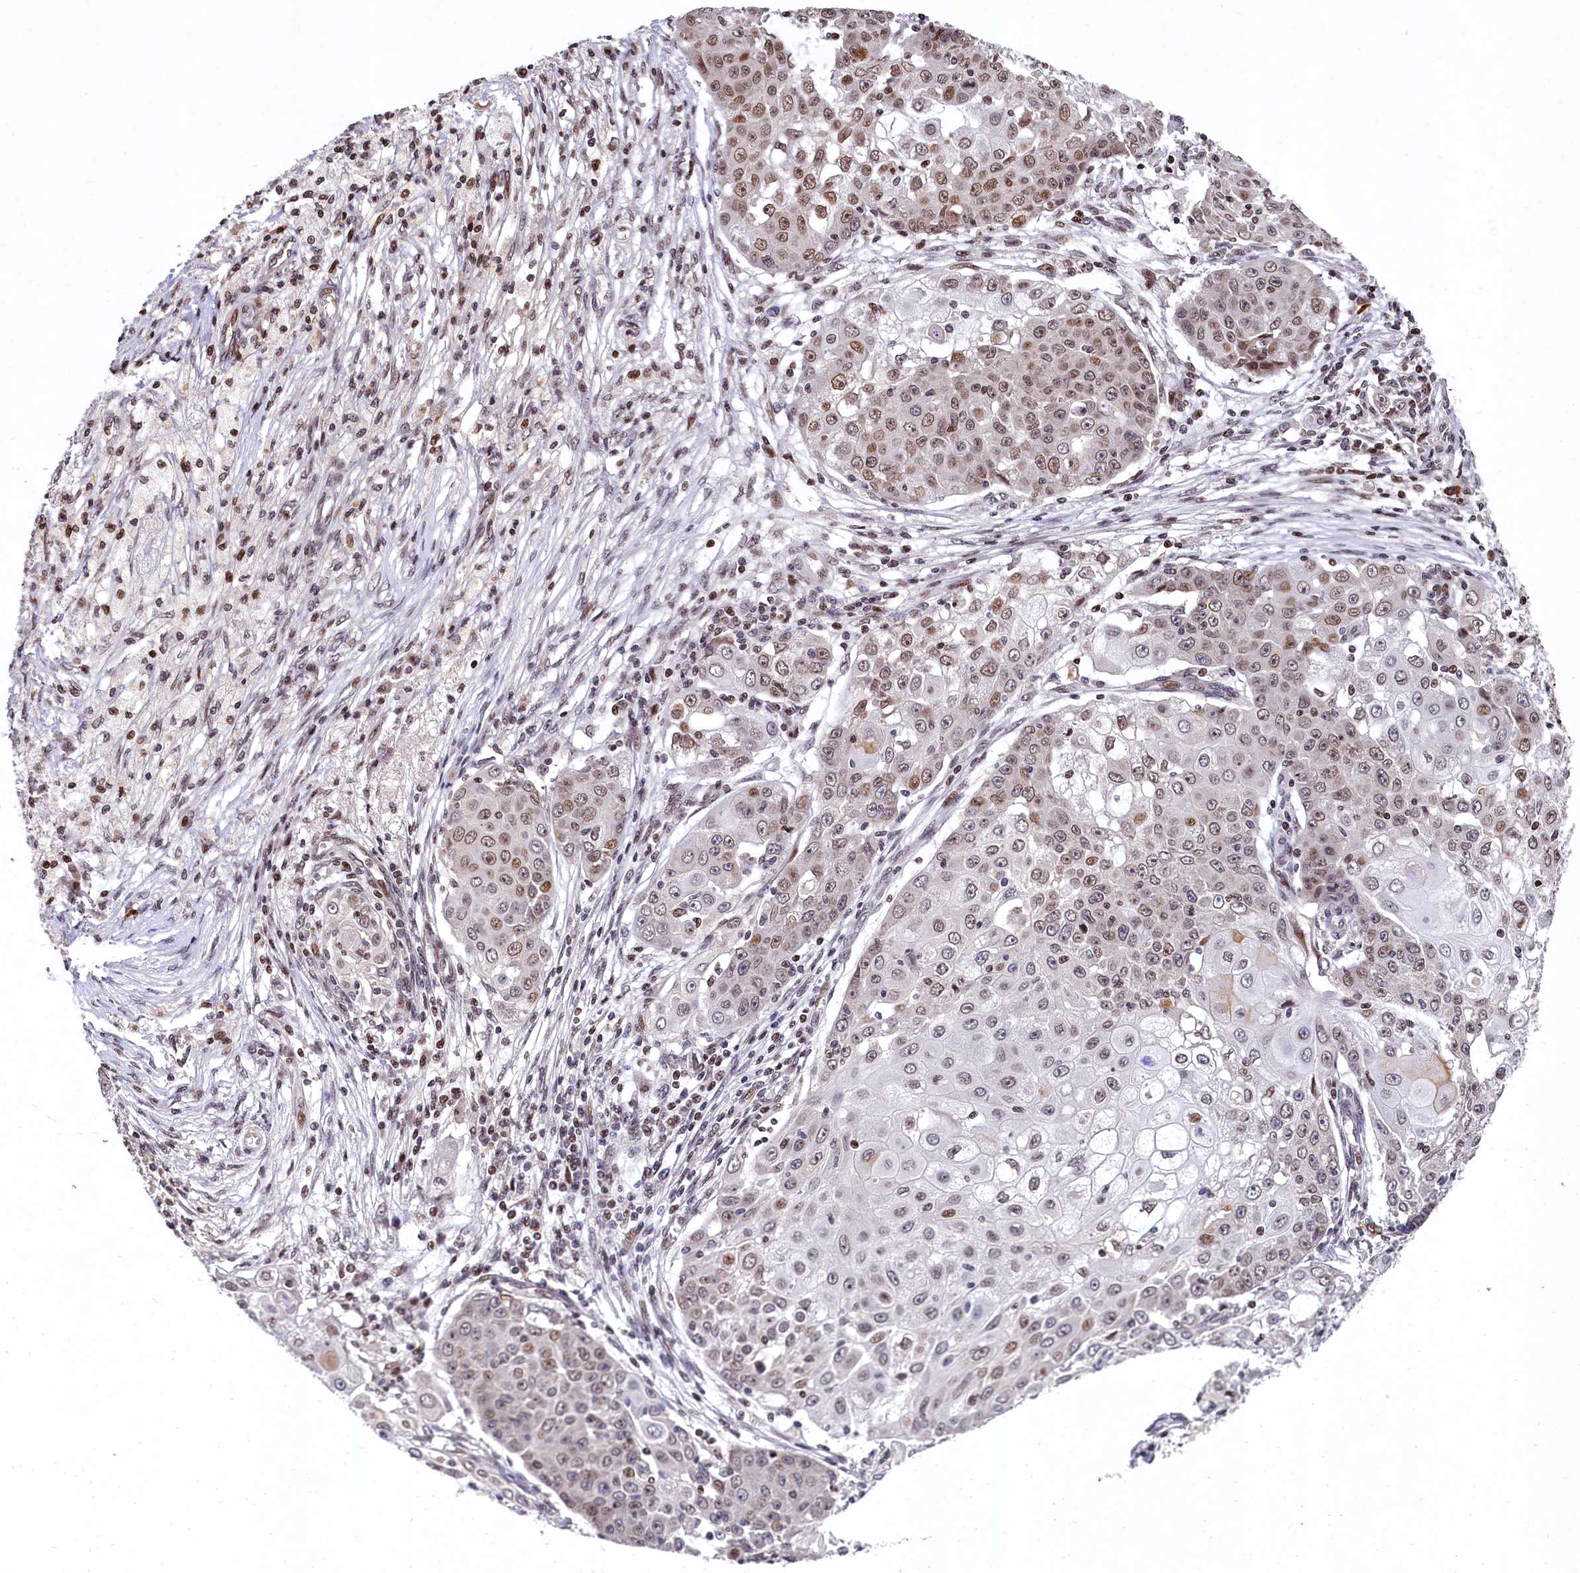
{"staining": {"intensity": "moderate", "quantity": ">75%", "location": "nuclear"}, "tissue": "ovarian cancer", "cell_type": "Tumor cells", "image_type": "cancer", "snomed": [{"axis": "morphology", "description": "Carcinoma, endometroid"}, {"axis": "topography", "description": "Ovary"}], "caption": "Tumor cells exhibit medium levels of moderate nuclear staining in approximately >75% of cells in human ovarian endometroid carcinoma.", "gene": "FAM217B", "patient": {"sex": "female", "age": 42}}